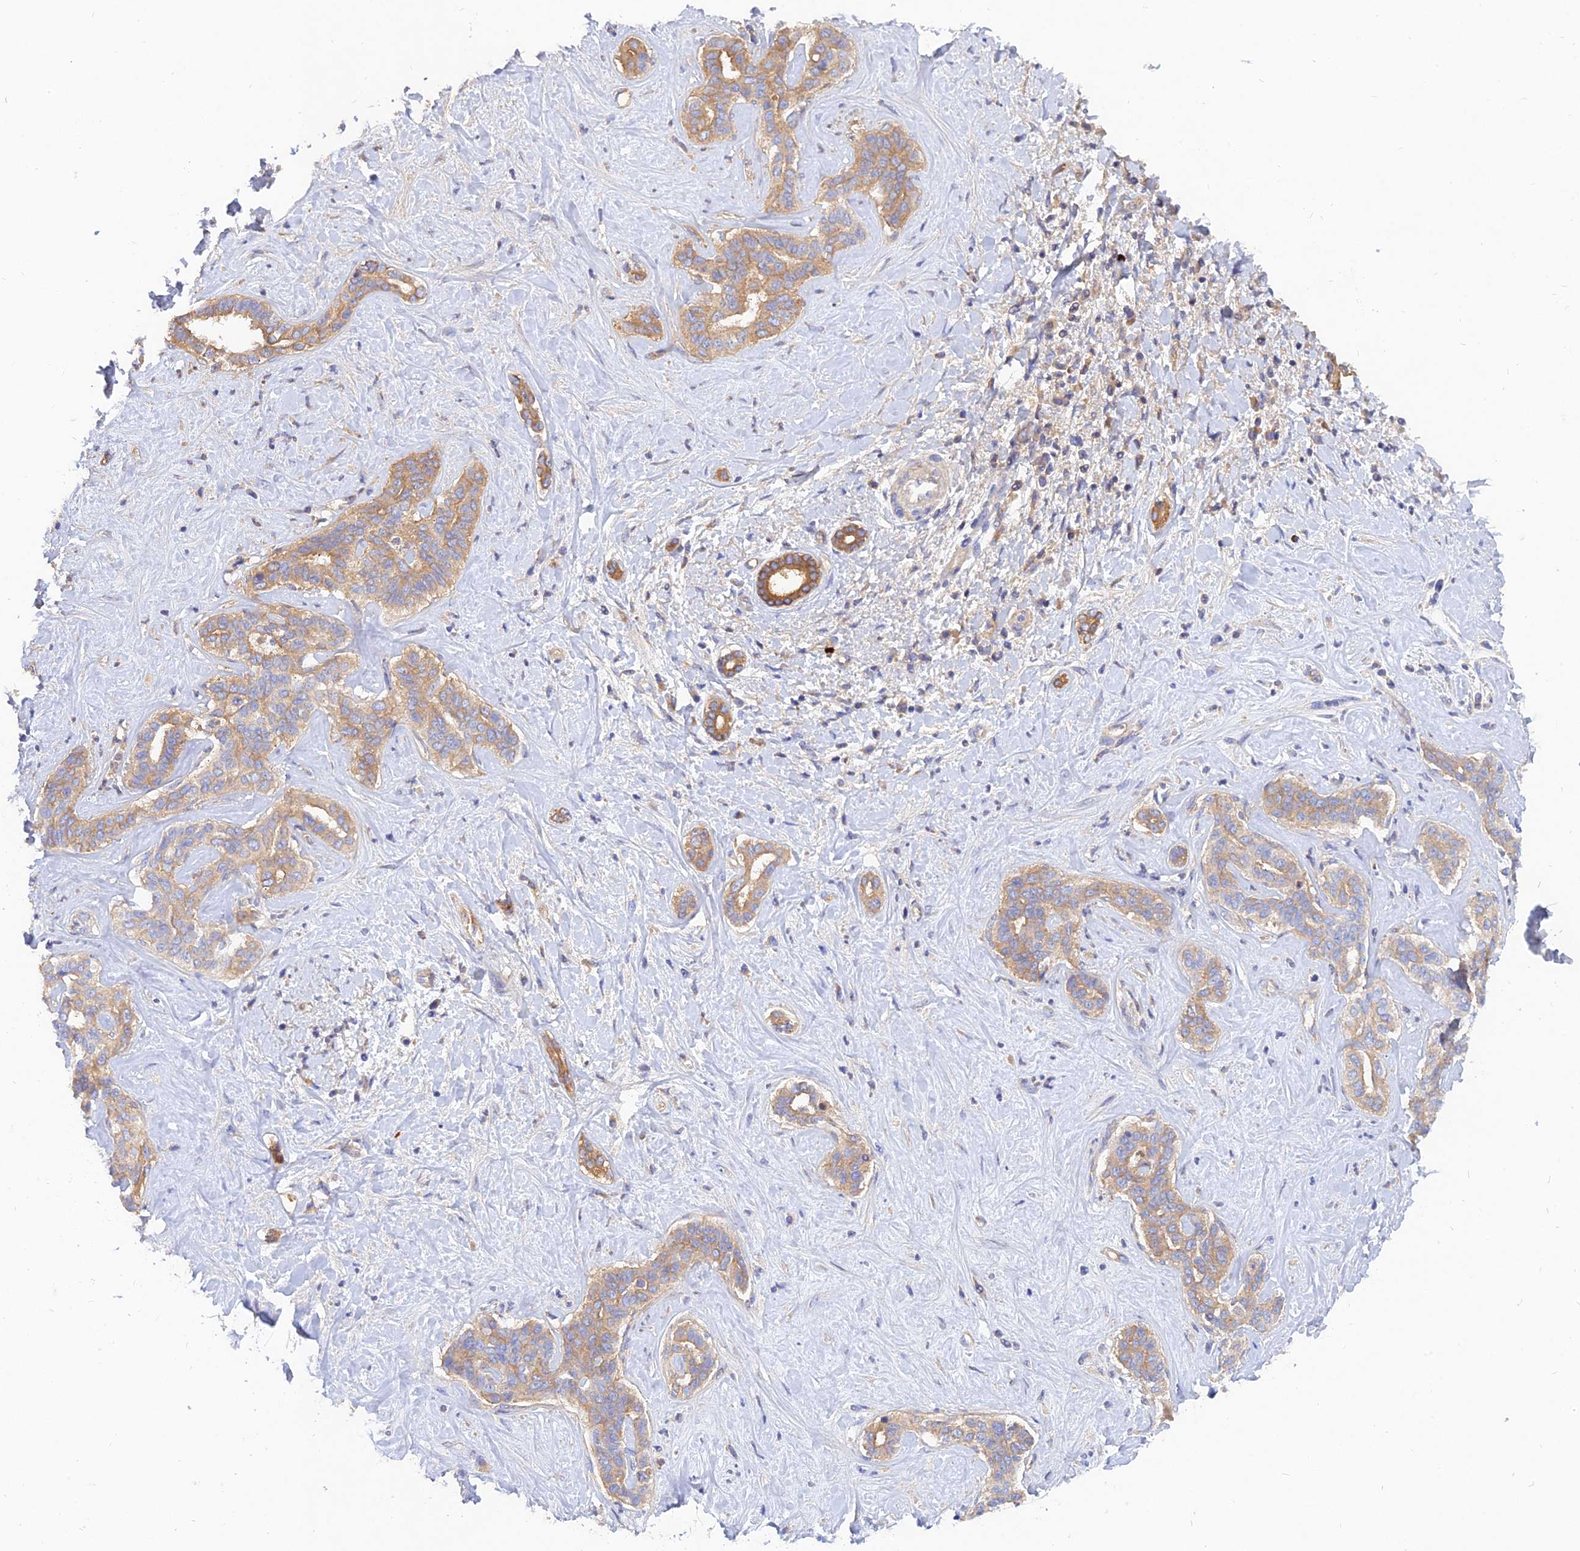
{"staining": {"intensity": "moderate", "quantity": "25%-75%", "location": "cytoplasmic/membranous"}, "tissue": "liver cancer", "cell_type": "Tumor cells", "image_type": "cancer", "snomed": [{"axis": "morphology", "description": "Cholangiocarcinoma"}, {"axis": "topography", "description": "Liver"}], "caption": "Protein staining of cholangiocarcinoma (liver) tissue displays moderate cytoplasmic/membranous staining in about 25%-75% of tumor cells.", "gene": "MROH1", "patient": {"sex": "female", "age": 77}}